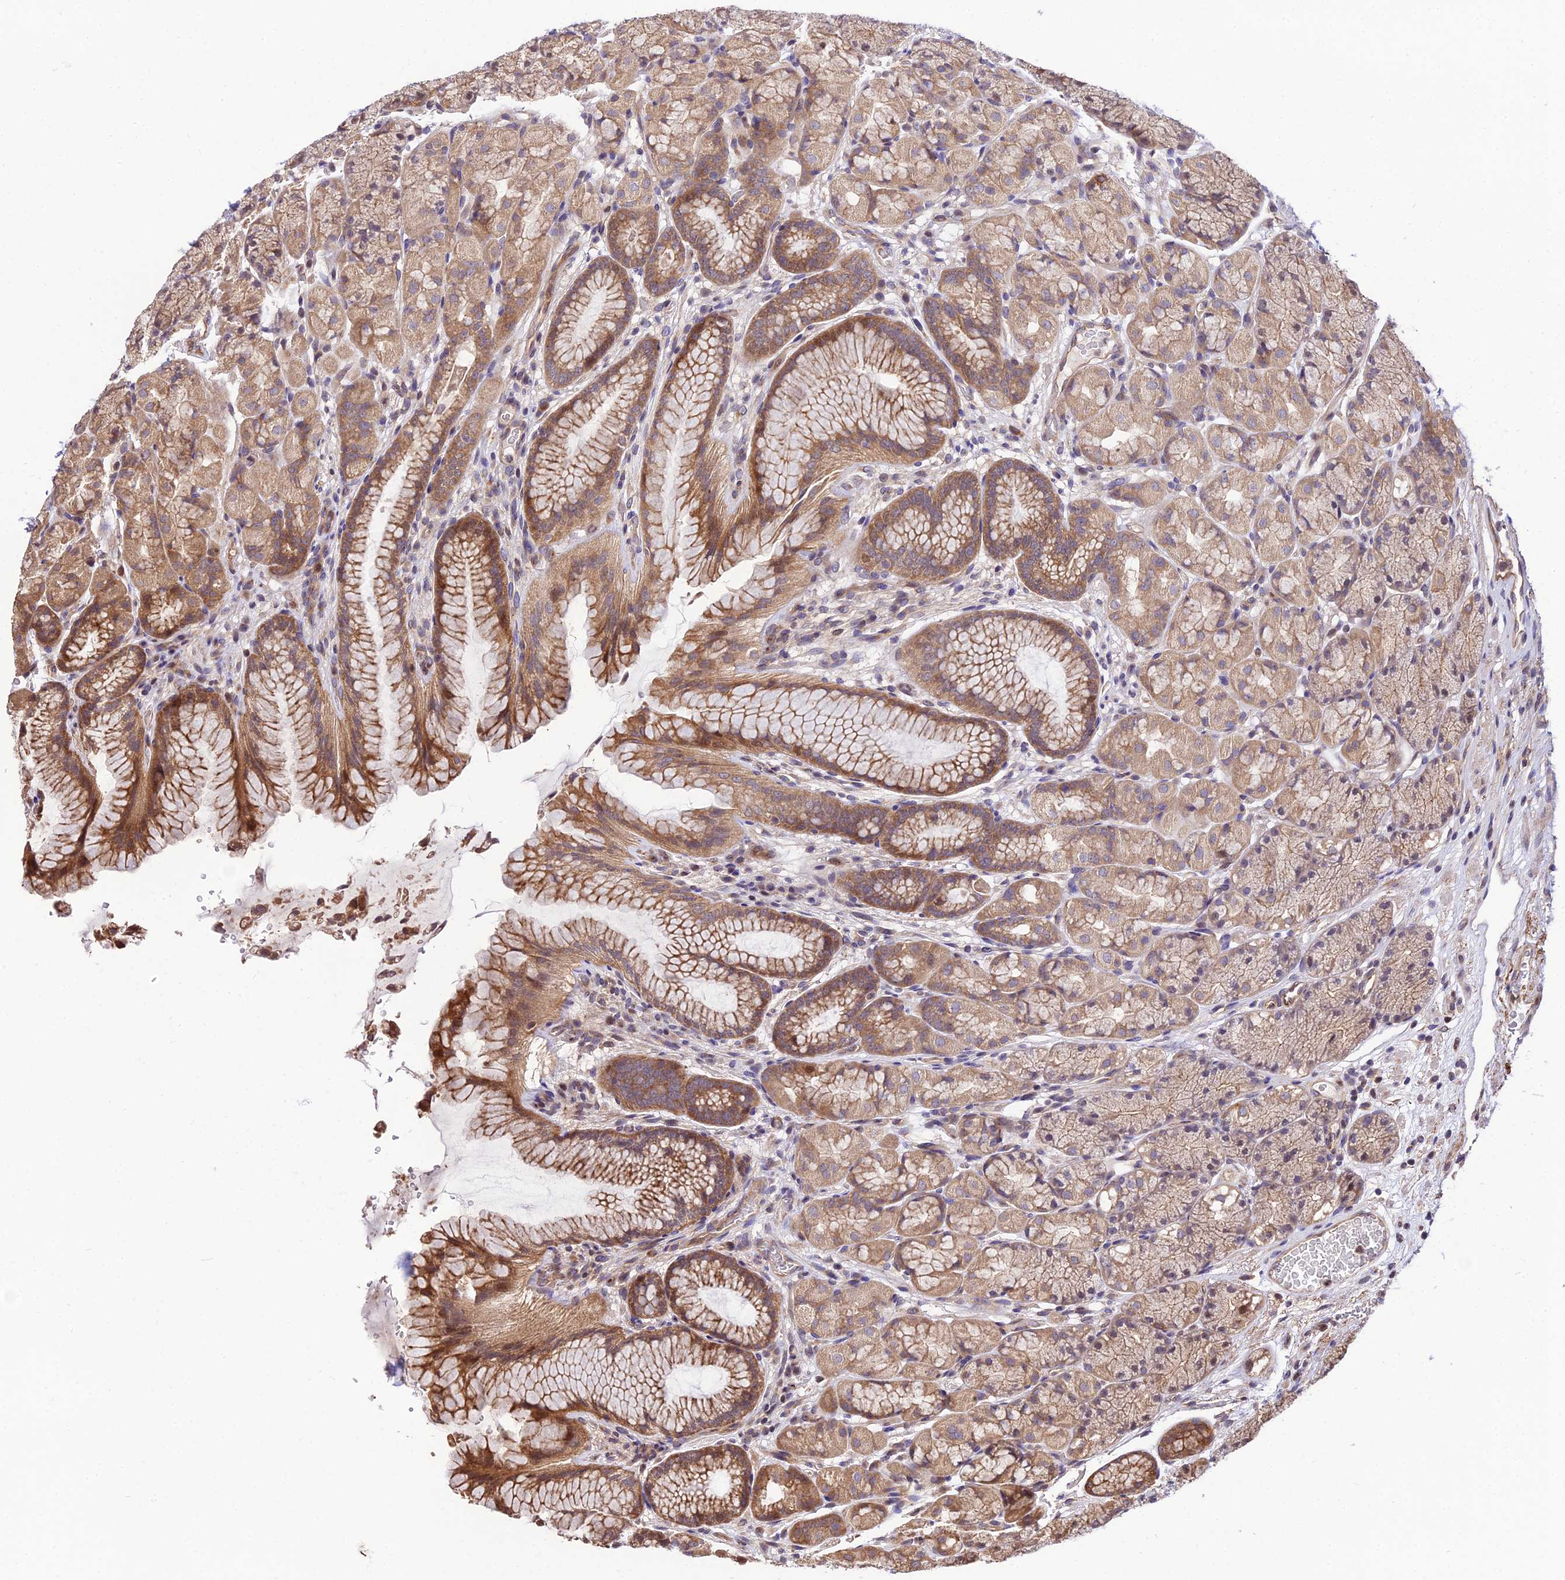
{"staining": {"intensity": "moderate", "quantity": ">75%", "location": "cytoplasmic/membranous,nuclear"}, "tissue": "stomach", "cell_type": "Glandular cells", "image_type": "normal", "snomed": [{"axis": "morphology", "description": "Normal tissue, NOS"}, {"axis": "topography", "description": "Stomach"}], "caption": "Immunohistochemistry histopathology image of normal stomach: stomach stained using immunohistochemistry reveals medium levels of moderate protein expression localized specifically in the cytoplasmic/membranous,nuclear of glandular cells, appearing as a cytoplasmic/membranous,nuclear brown color.", "gene": "SMG6", "patient": {"sex": "male", "age": 63}}